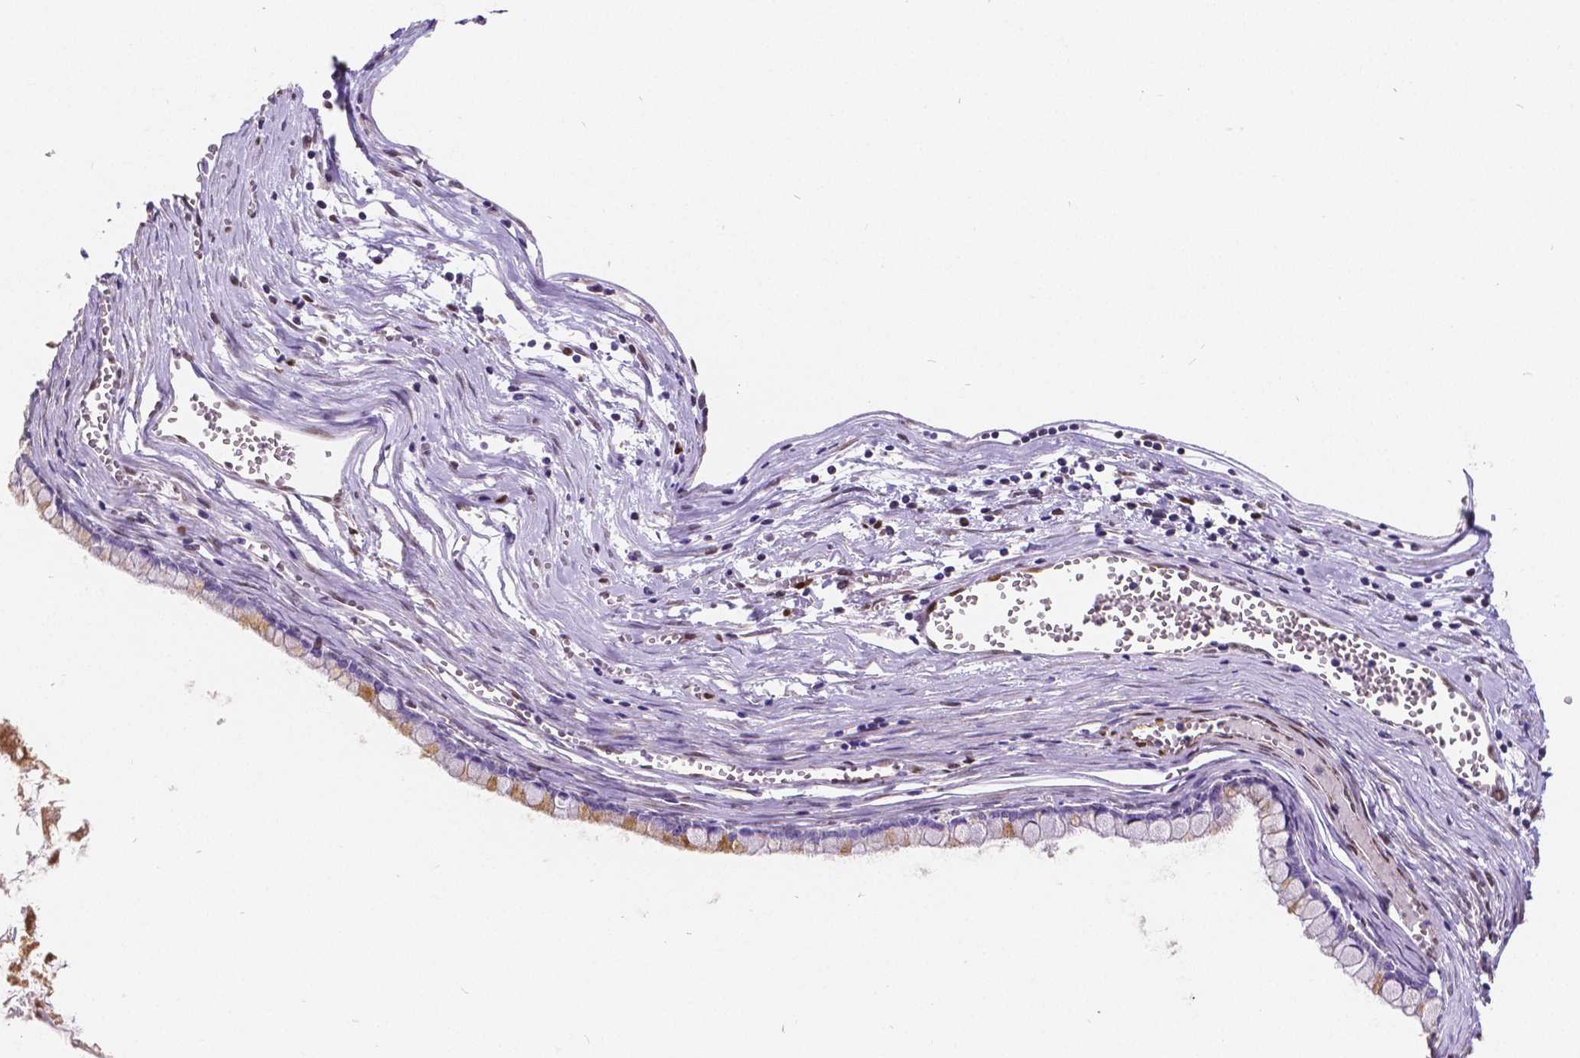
{"staining": {"intensity": "moderate", "quantity": "<25%", "location": "cytoplasmic/membranous"}, "tissue": "ovarian cancer", "cell_type": "Tumor cells", "image_type": "cancer", "snomed": [{"axis": "morphology", "description": "Cystadenocarcinoma, mucinous, NOS"}, {"axis": "topography", "description": "Ovary"}], "caption": "Immunohistochemical staining of ovarian cancer demonstrates low levels of moderate cytoplasmic/membranous staining in about <25% of tumor cells. Using DAB (brown) and hematoxylin (blue) stains, captured at high magnification using brightfield microscopy.", "gene": "MEF2C", "patient": {"sex": "female", "age": 67}}